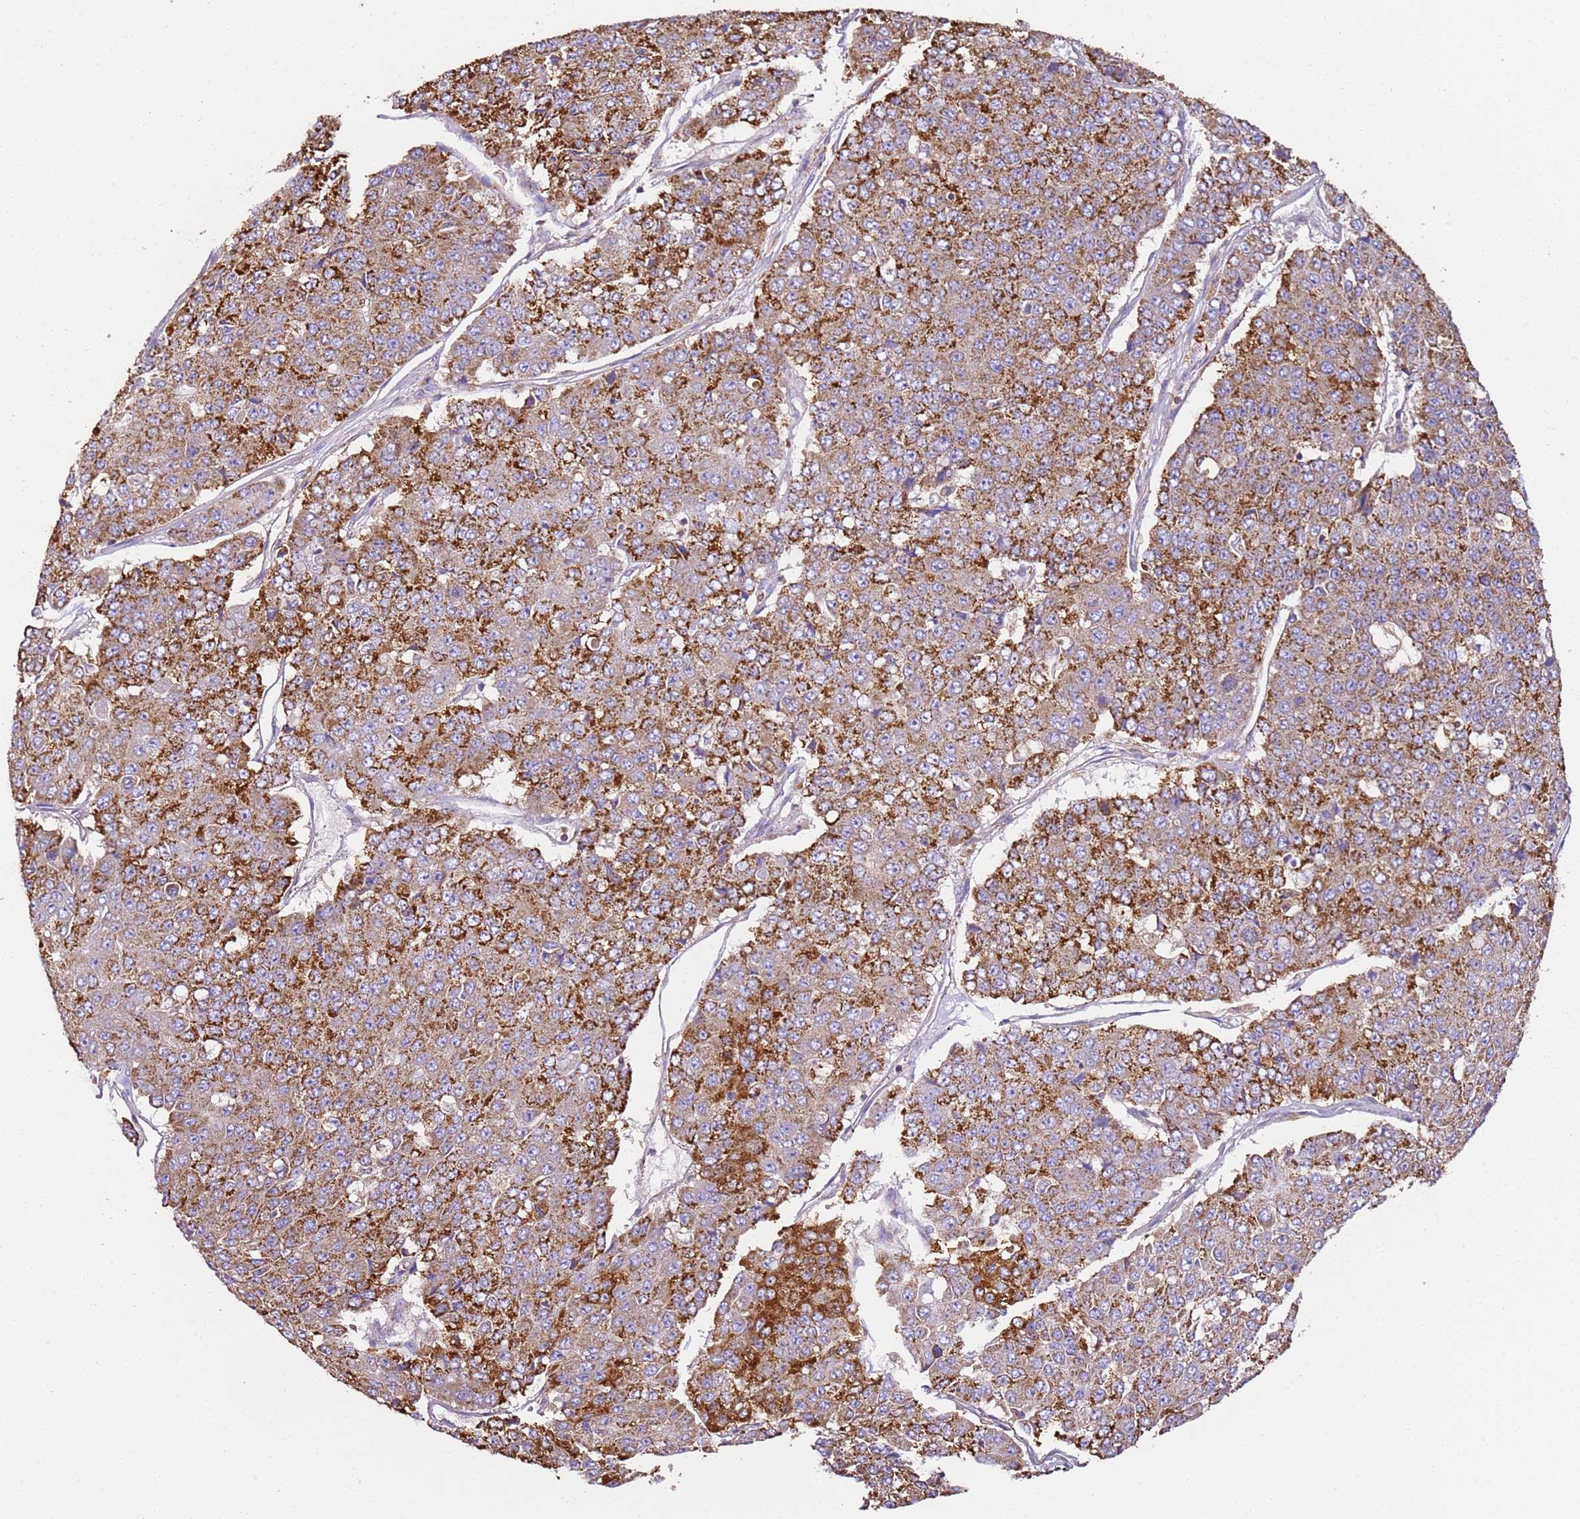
{"staining": {"intensity": "moderate", "quantity": ">75%", "location": "cytoplasmic/membranous"}, "tissue": "pancreatic cancer", "cell_type": "Tumor cells", "image_type": "cancer", "snomed": [{"axis": "morphology", "description": "Adenocarcinoma, NOS"}, {"axis": "topography", "description": "Pancreas"}], "caption": "Pancreatic cancer (adenocarcinoma) stained for a protein reveals moderate cytoplasmic/membranous positivity in tumor cells.", "gene": "RMND5A", "patient": {"sex": "male", "age": 50}}